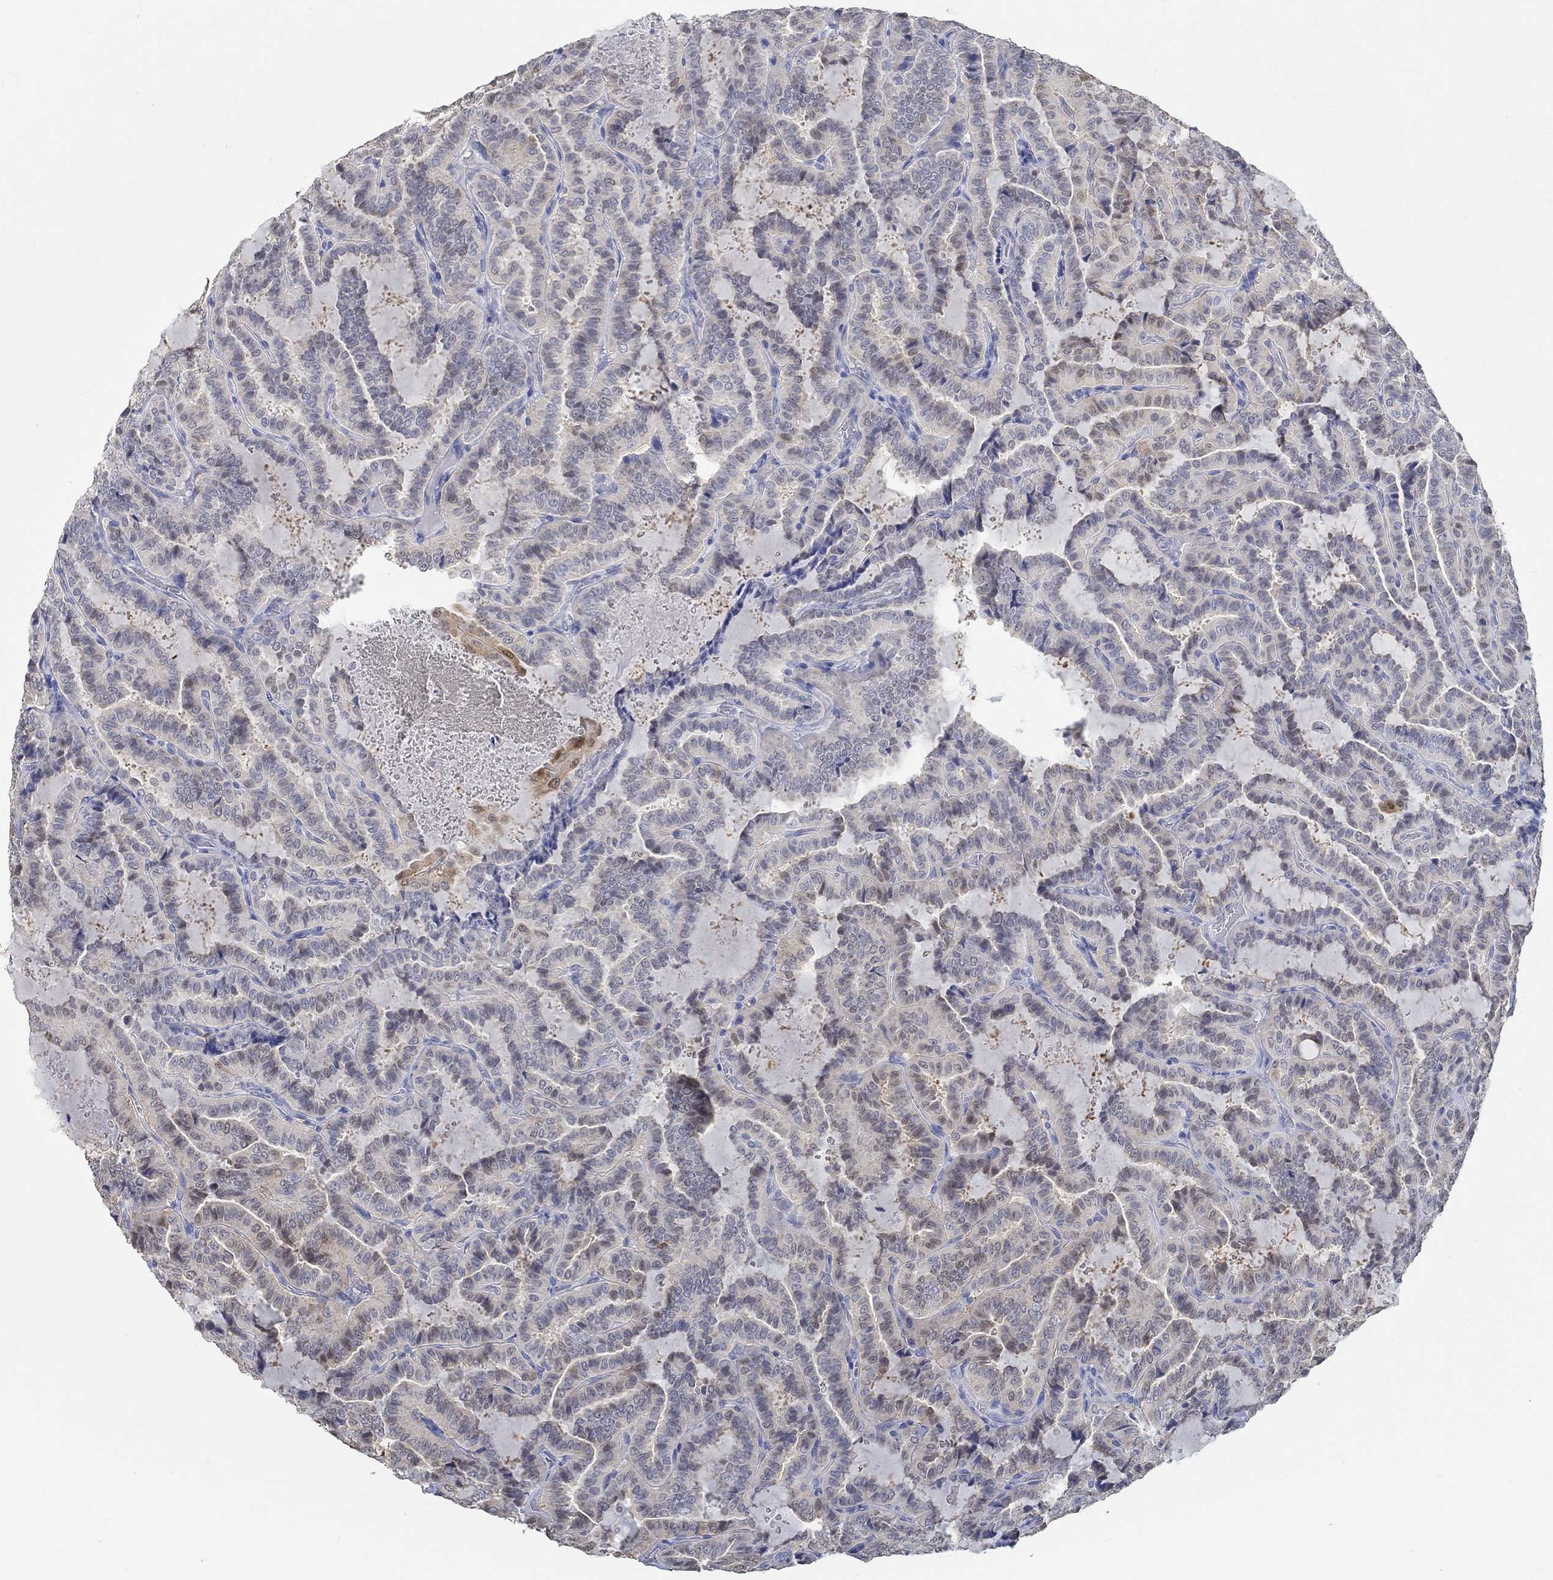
{"staining": {"intensity": "moderate", "quantity": "<25%", "location": "cytoplasmic/membranous,nuclear"}, "tissue": "thyroid cancer", "cell_type": "Tumor cells", "image_type": "cancer", "snomed": [{"axis": "morphology", "description": "Papillary adenocarcinoma, NOS"}, {"axis": "topography", "description": "Thyroid gland"}], "caption": "Moderate cytoplasmic/membranous and nuclear staining for a protein is present in approximately <25% of tumor cells of thyroid cancer (papillary adenocarcinoma) using IHC.", "gene": "TEKT4", "patient": {"sex": "female", "age": 39}}